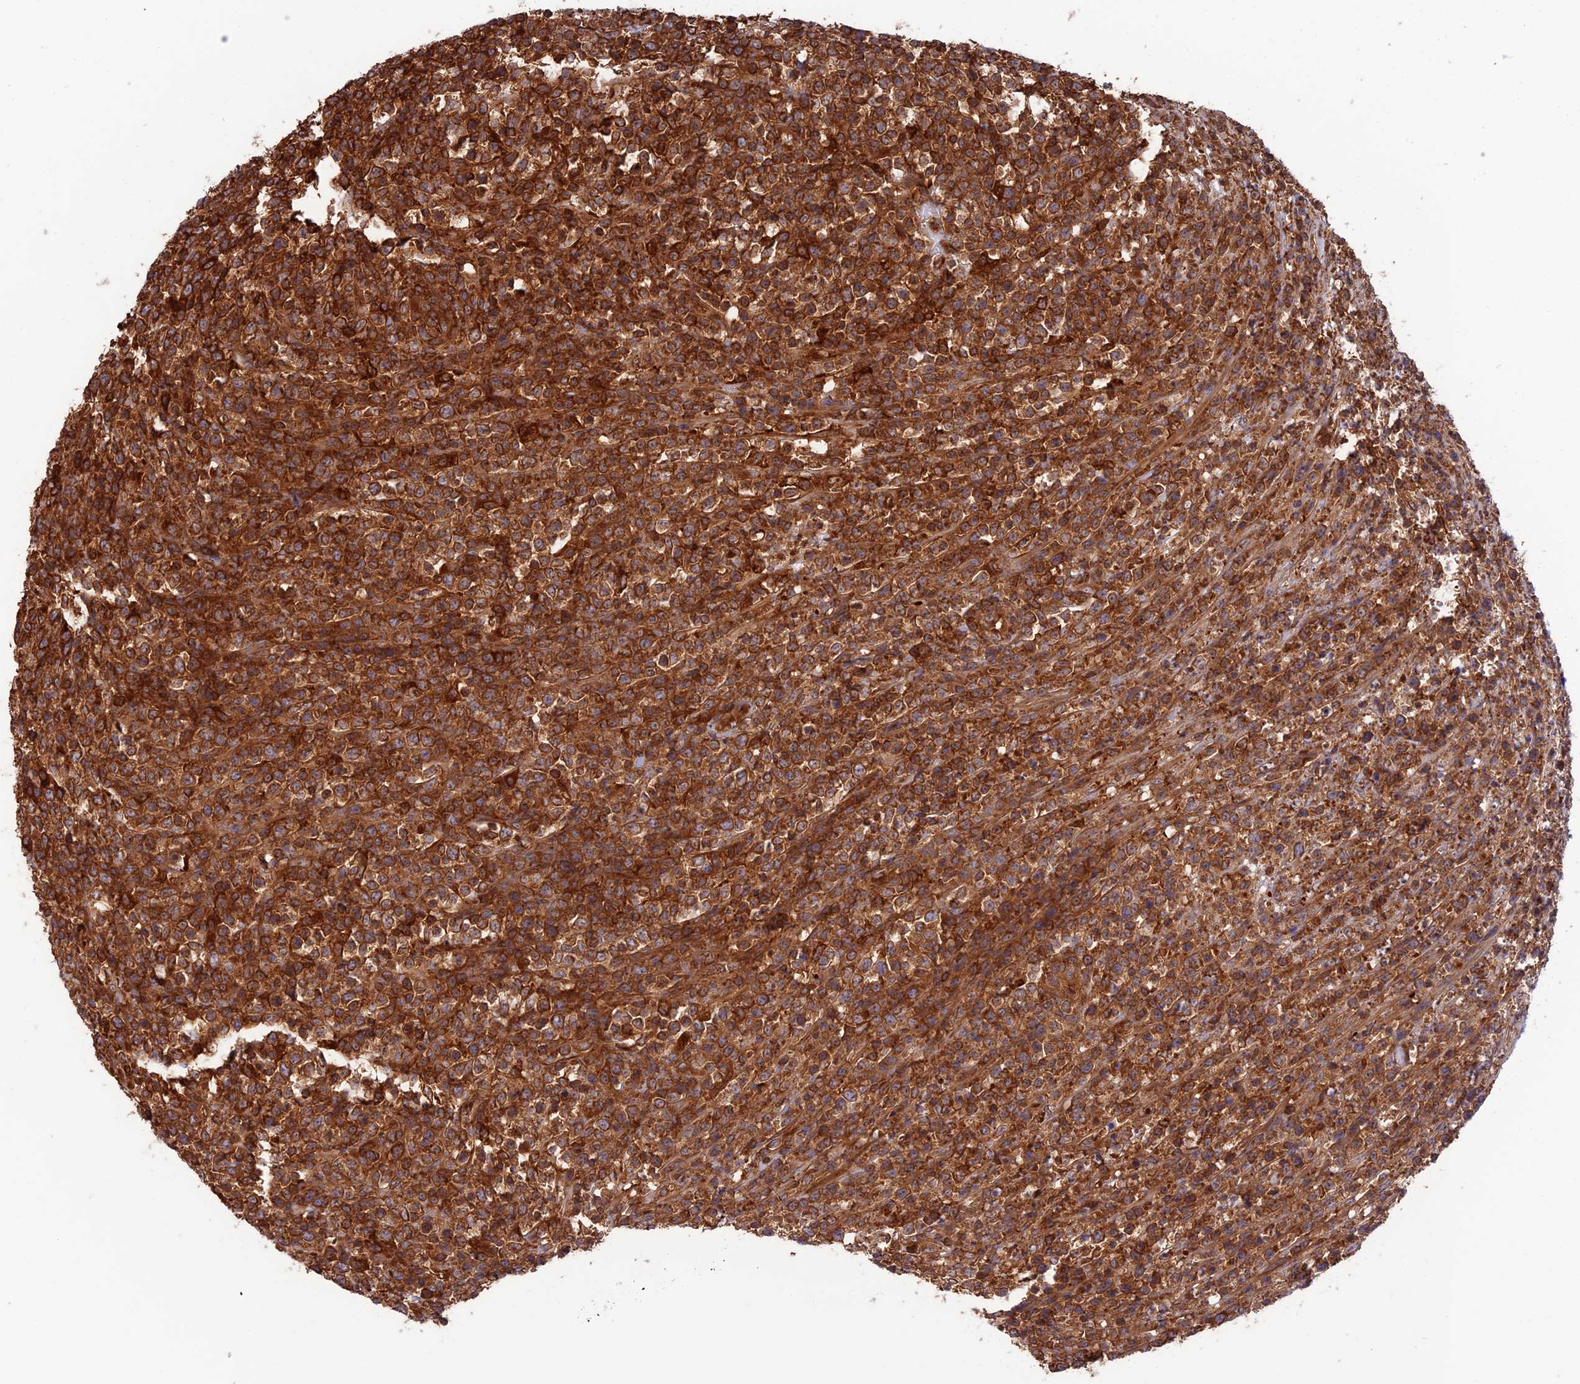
{"staining": {"intensity": "strong", "quantity": ">75%", "location": "cytoplasmic/membranous"}, "tissue": "lymphoma", "cell_type": "Tumor cells", "image_type": "cancer", "snomed": [{"axis": "morphology", "description": "Malignant lymphoma, non-Hodgkin's type, High grade"}, {"axis": "topography", "description": "Colon"}], "caption": "Protein staining shows strong cytoplasmic/membranous staining in approximately >75% of tumor cells in malignant lymphoma, non-Hodgkin's type (high-grade).", "gene": "WDR1", "patient": {"sex": "female", "age": 53}}